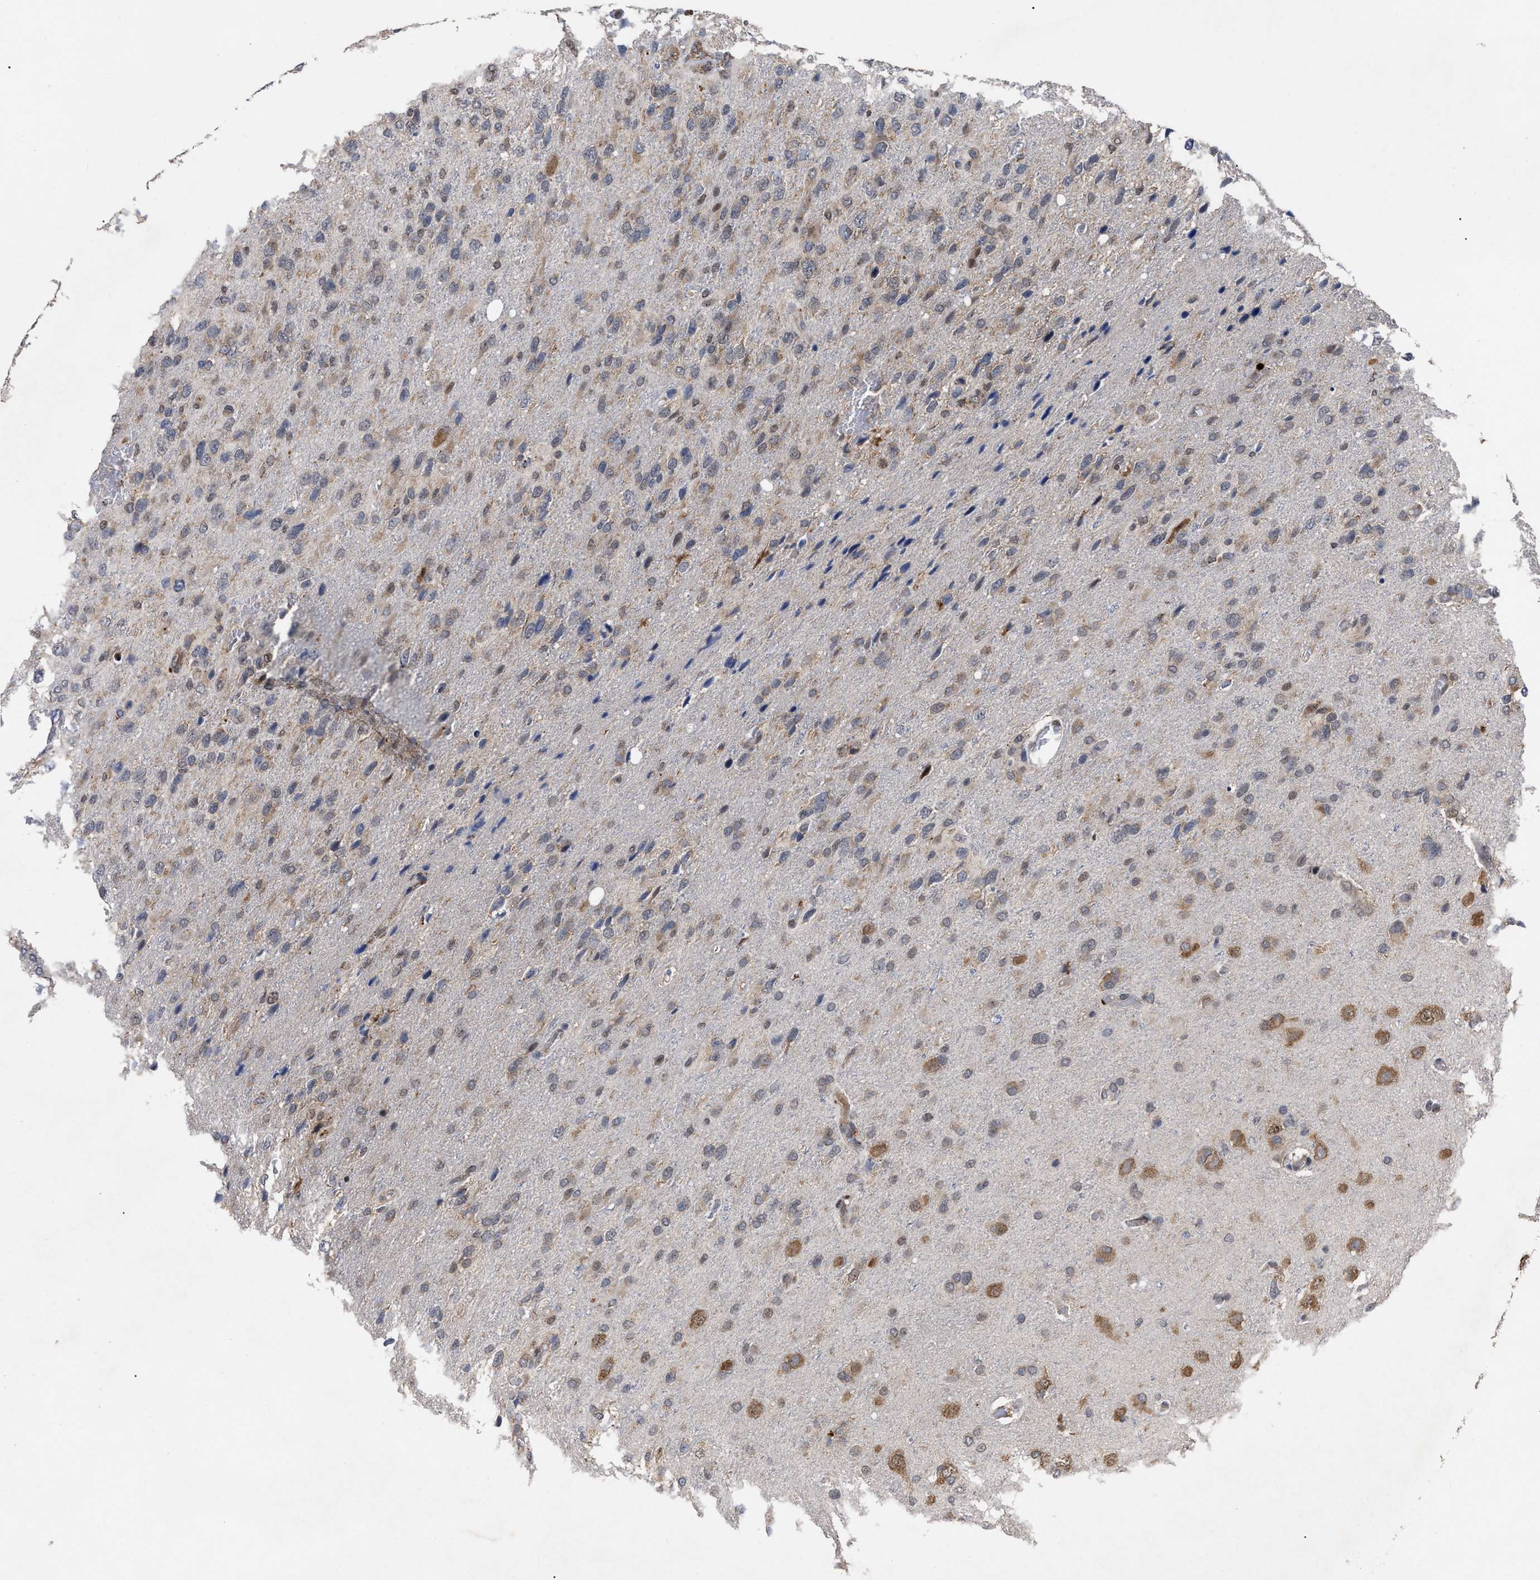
{"staining": {"intensity": "weak", "quantity": "25%-75%", "location": "cytoplasmic/membranous"}, "tissue": "glioma", "cell_type": "Tumor cells", "image_type": "cancer", "snomed": [{"axis": "morphology", "description": "Glioma, malignant, High grade"}, {"axis": "topography", "description": "Brain"}], "caption": "Brown immunohistochemical staining in malignant high-grade glioma reveals weak cytoplasmic/membranous expression in approximately 25%-75% of tumor cells.", "gene": "UPF1", "patient": {"sex": "female", "age": 58}}